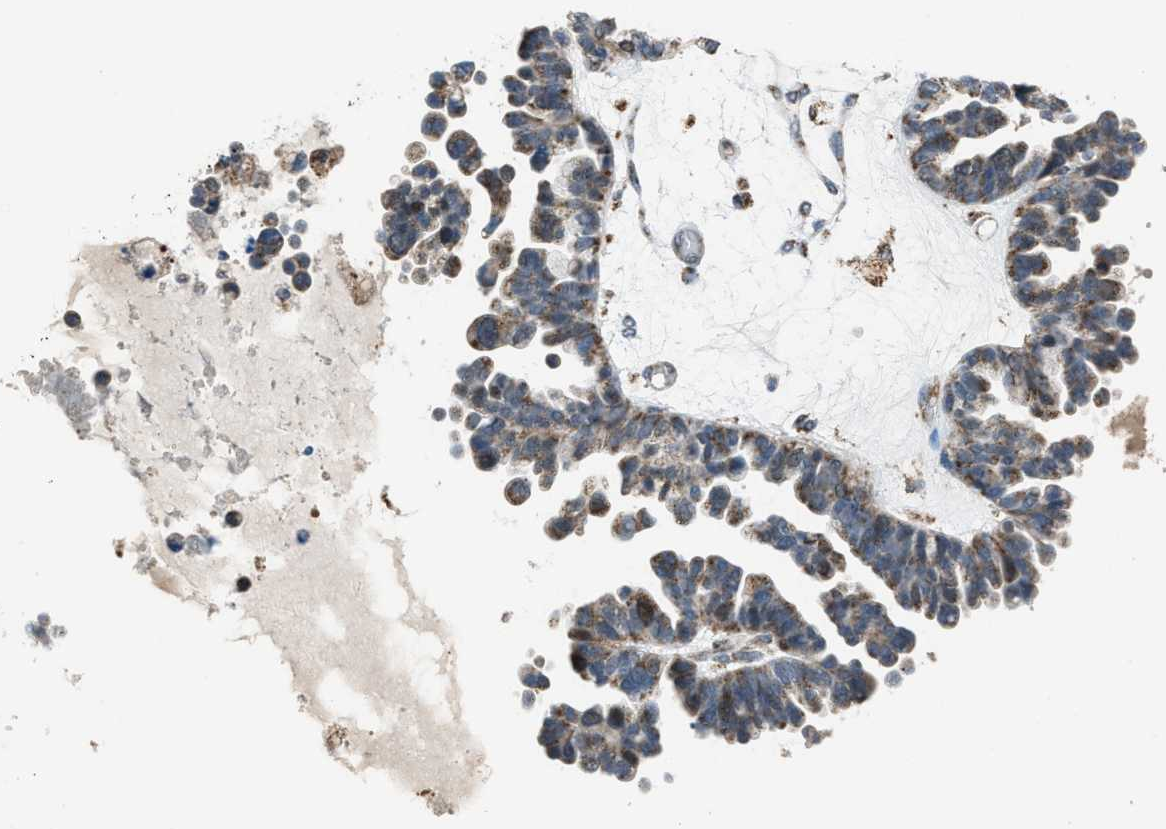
{"staining": {"intensity": "moderate", "quantity": ">75%", "location": "cytoplasmic/membranous"}, "tissue": "ovarian cancer", "cell_type": "Tumor cells", "image_type": "cancer", "snomed": [{"axis": "morphology", "description": "Cystadenocarcinoma, serous, NOS"}, {"axis": "topography", "description": "Ovary"}], "caption": "Immunohistochemistry (DAB (3,3'-diaminobenzidine)) staining of ovarian serous cystadenocarcinoma displays moderate cytoplasmic/membranous protein expression in approximately >75% of tumor cells.", "gene": "SMIM20", "patient": {"sex": "female", "age": 56}}